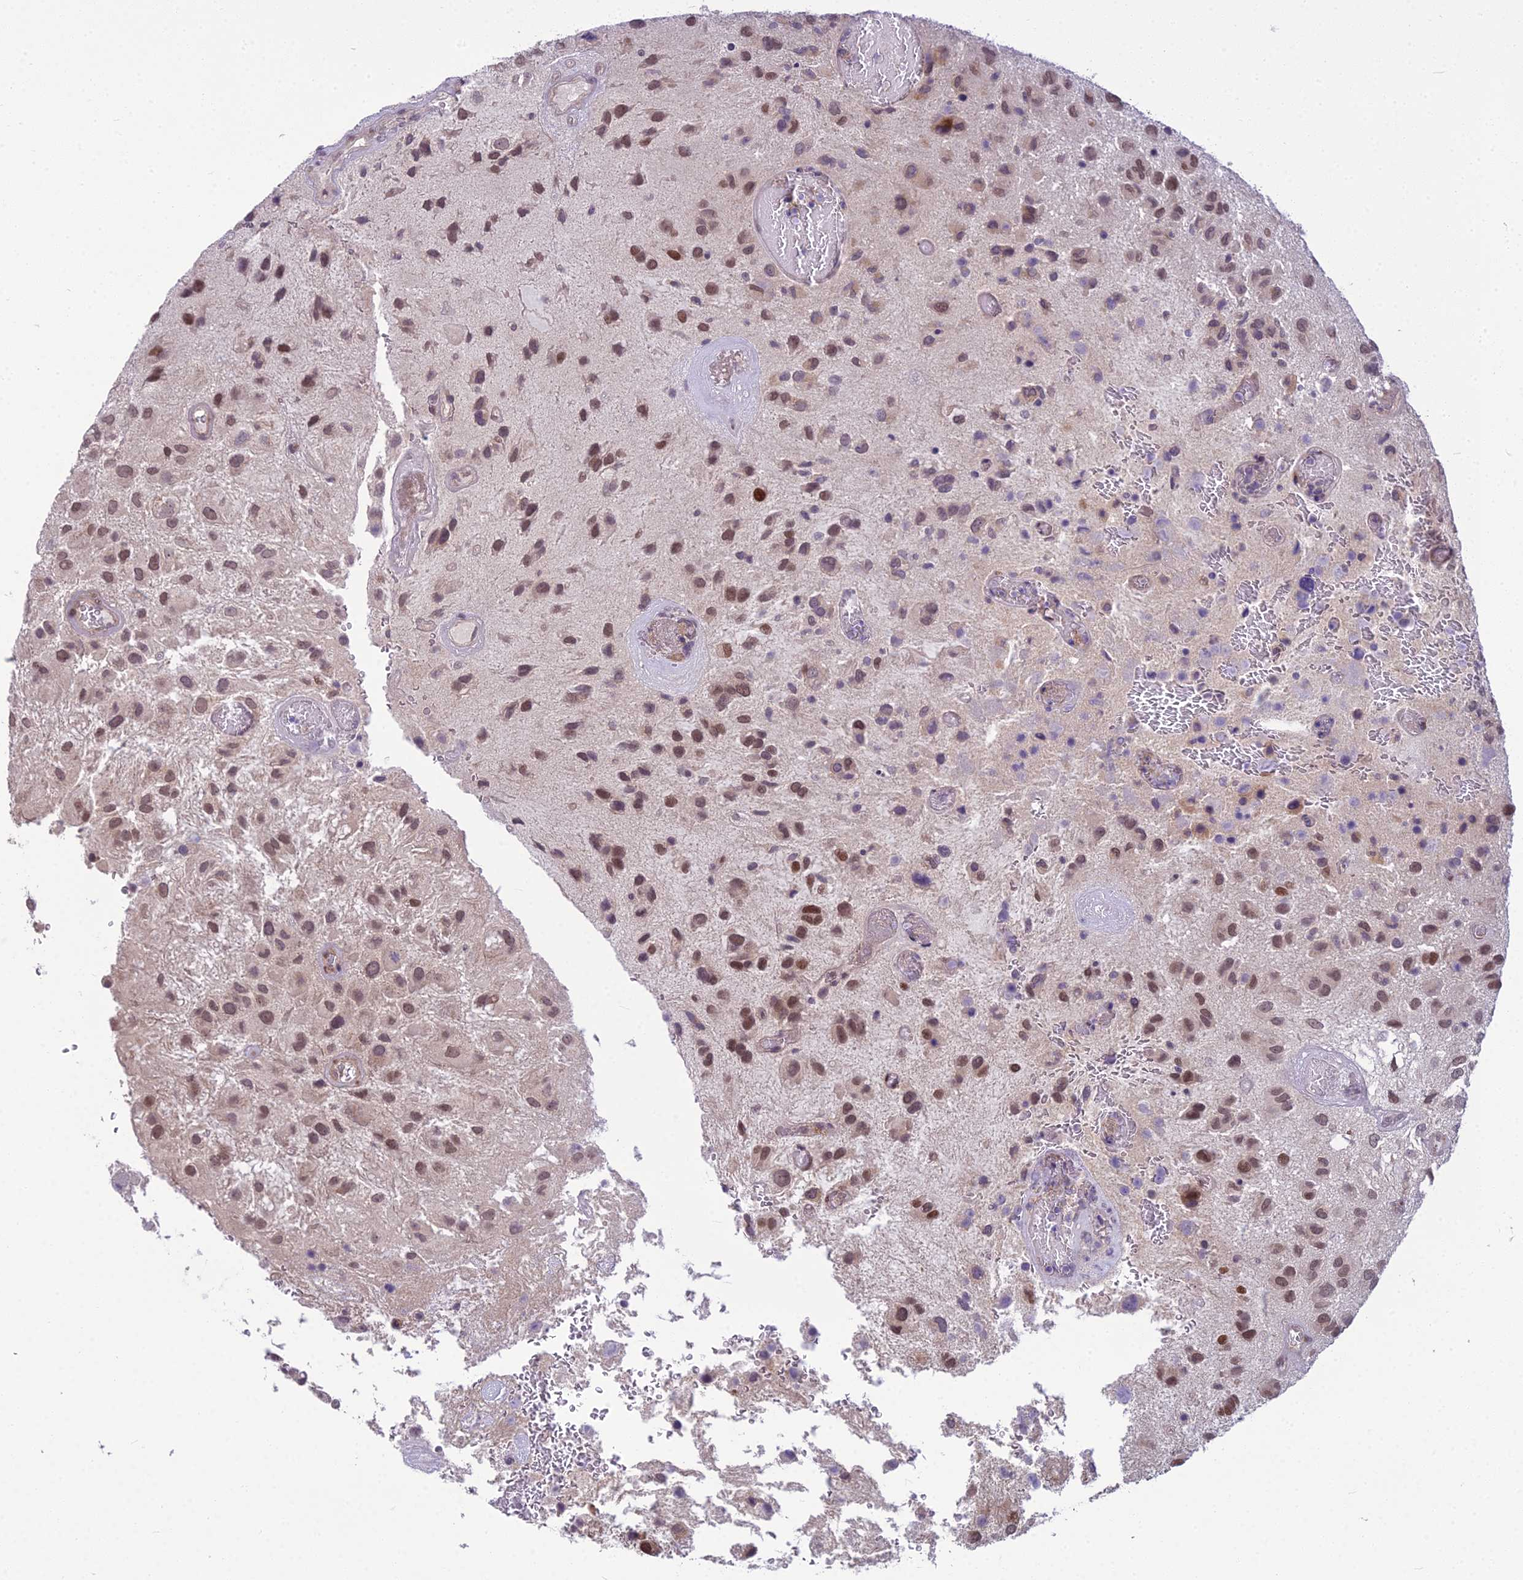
{"staining": {"intensity": "moderate", "quantity": "25%-75%", "location": "nuclear"}, "tissue": "glioma", "cell_type": "Tumor cells", "image_type": "cancer", "snomed": [{"axis": "morphology", "description": "Glioma, malignant, Low grade"}, {"axis": "topography", "description": "Brain"}], "caption": "Immunohistochemical staining of low-grade glioma (malignant) shows moderate nuclear protein positivity in approximately 25%-75% of tumor cells.", "gene": "AP1M1", "patient": {"sex": "male", "age": 66}}